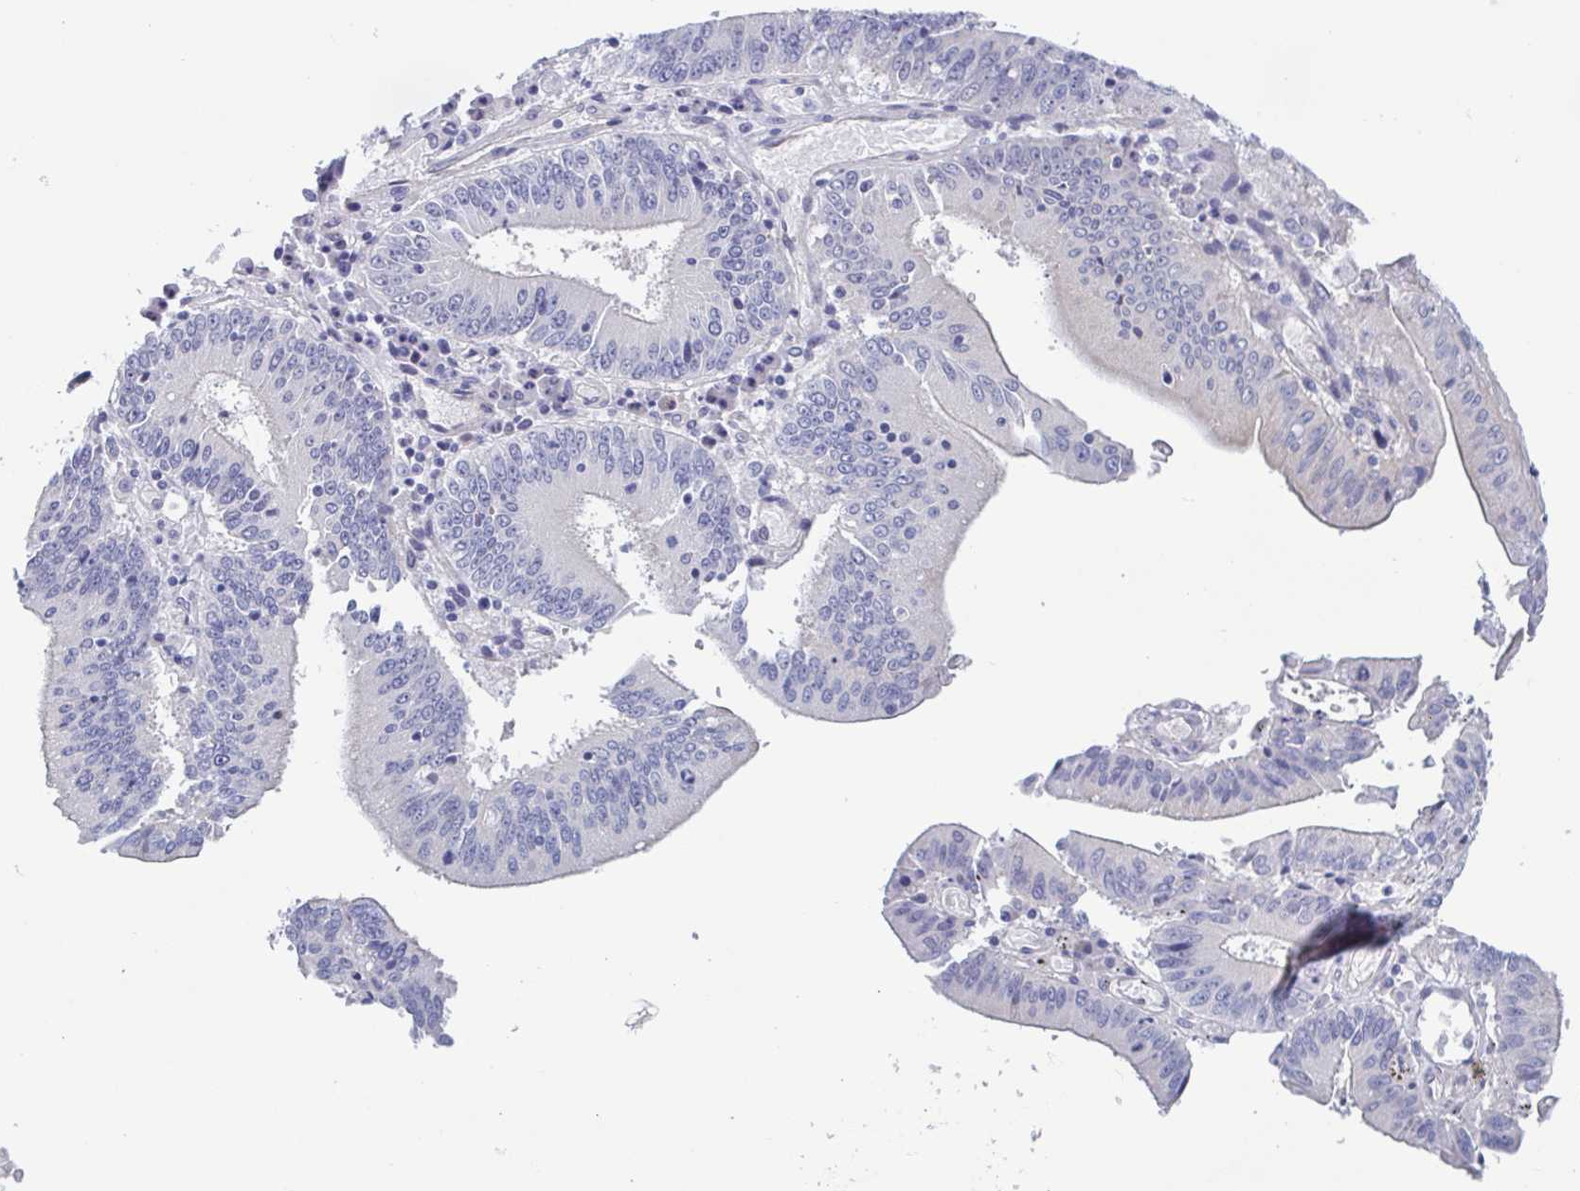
{"staining": {"intensity": "negative", "quantity": "none", "location": "none"}, "tissue": "stomach cancer", "cell_type": "Tumor cells", "image_type": "cancer", "snomed": [{"axis": "morphology", "description": "Adenocarcinoma, NOS"}, {"axis": "topography", "description": "Stomach, upper"}], "caption": "Human stomach cancer stained for a protein using immunohistochemistry (IHC) reveals no expression in tumor cells.", "gene": "TEX12", "patient": {"sex": "male", "age": 68}}